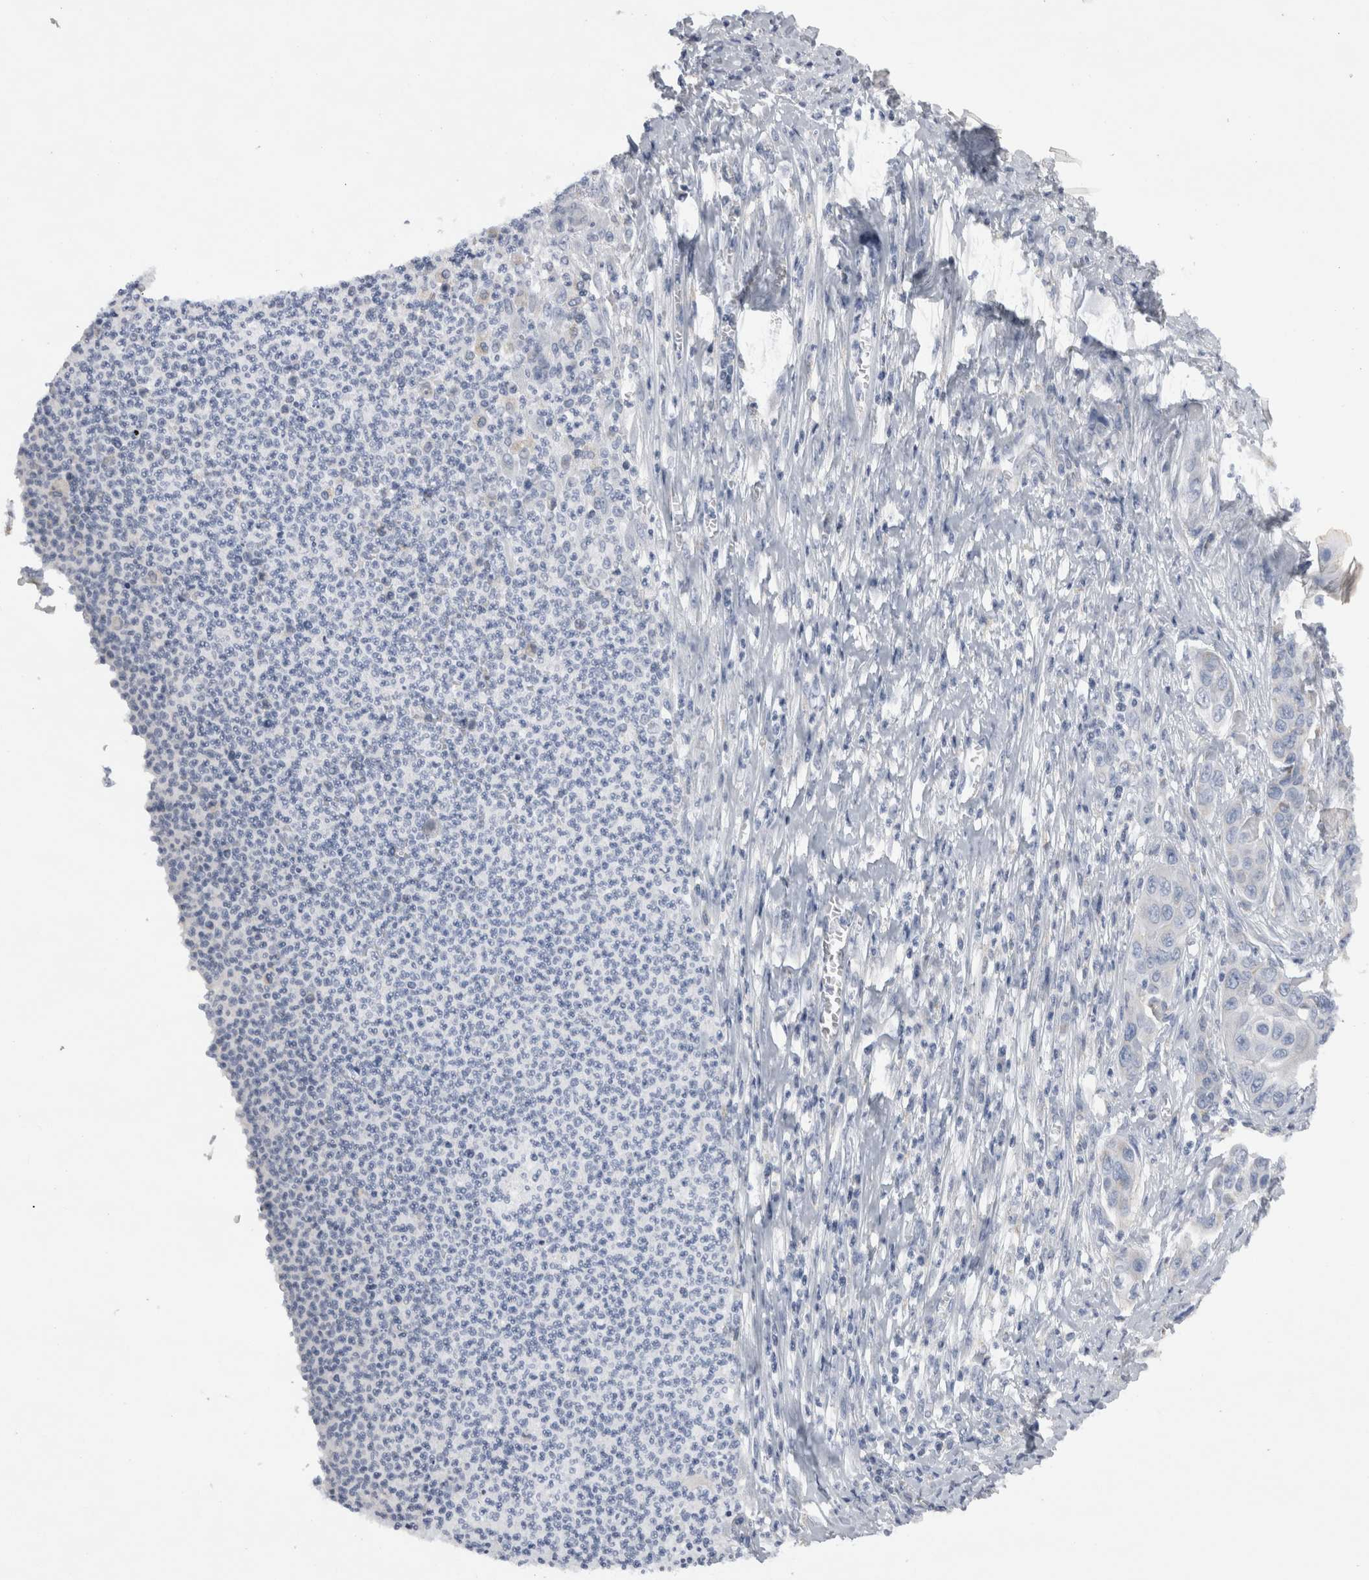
{"staining": {"intensity": "negative", "quantity": "none", "location": "none"}, "tissue": "skin cancer", "cell_type": "Tumor cells", "image_type": "cancer", "snomed": [{"axis": "morphology", "description": "Squamous cell carcinoma, NOS"}, {"axis": "topography", "description": "Skin"}], "caption": "This is an immunohistochemistry (IHC) micrograph of skin squamous cell carcinoma. There is no expression in tumor cells.", "gene": "DHRS4", "patient": {"sex": "male", "age": 55}}